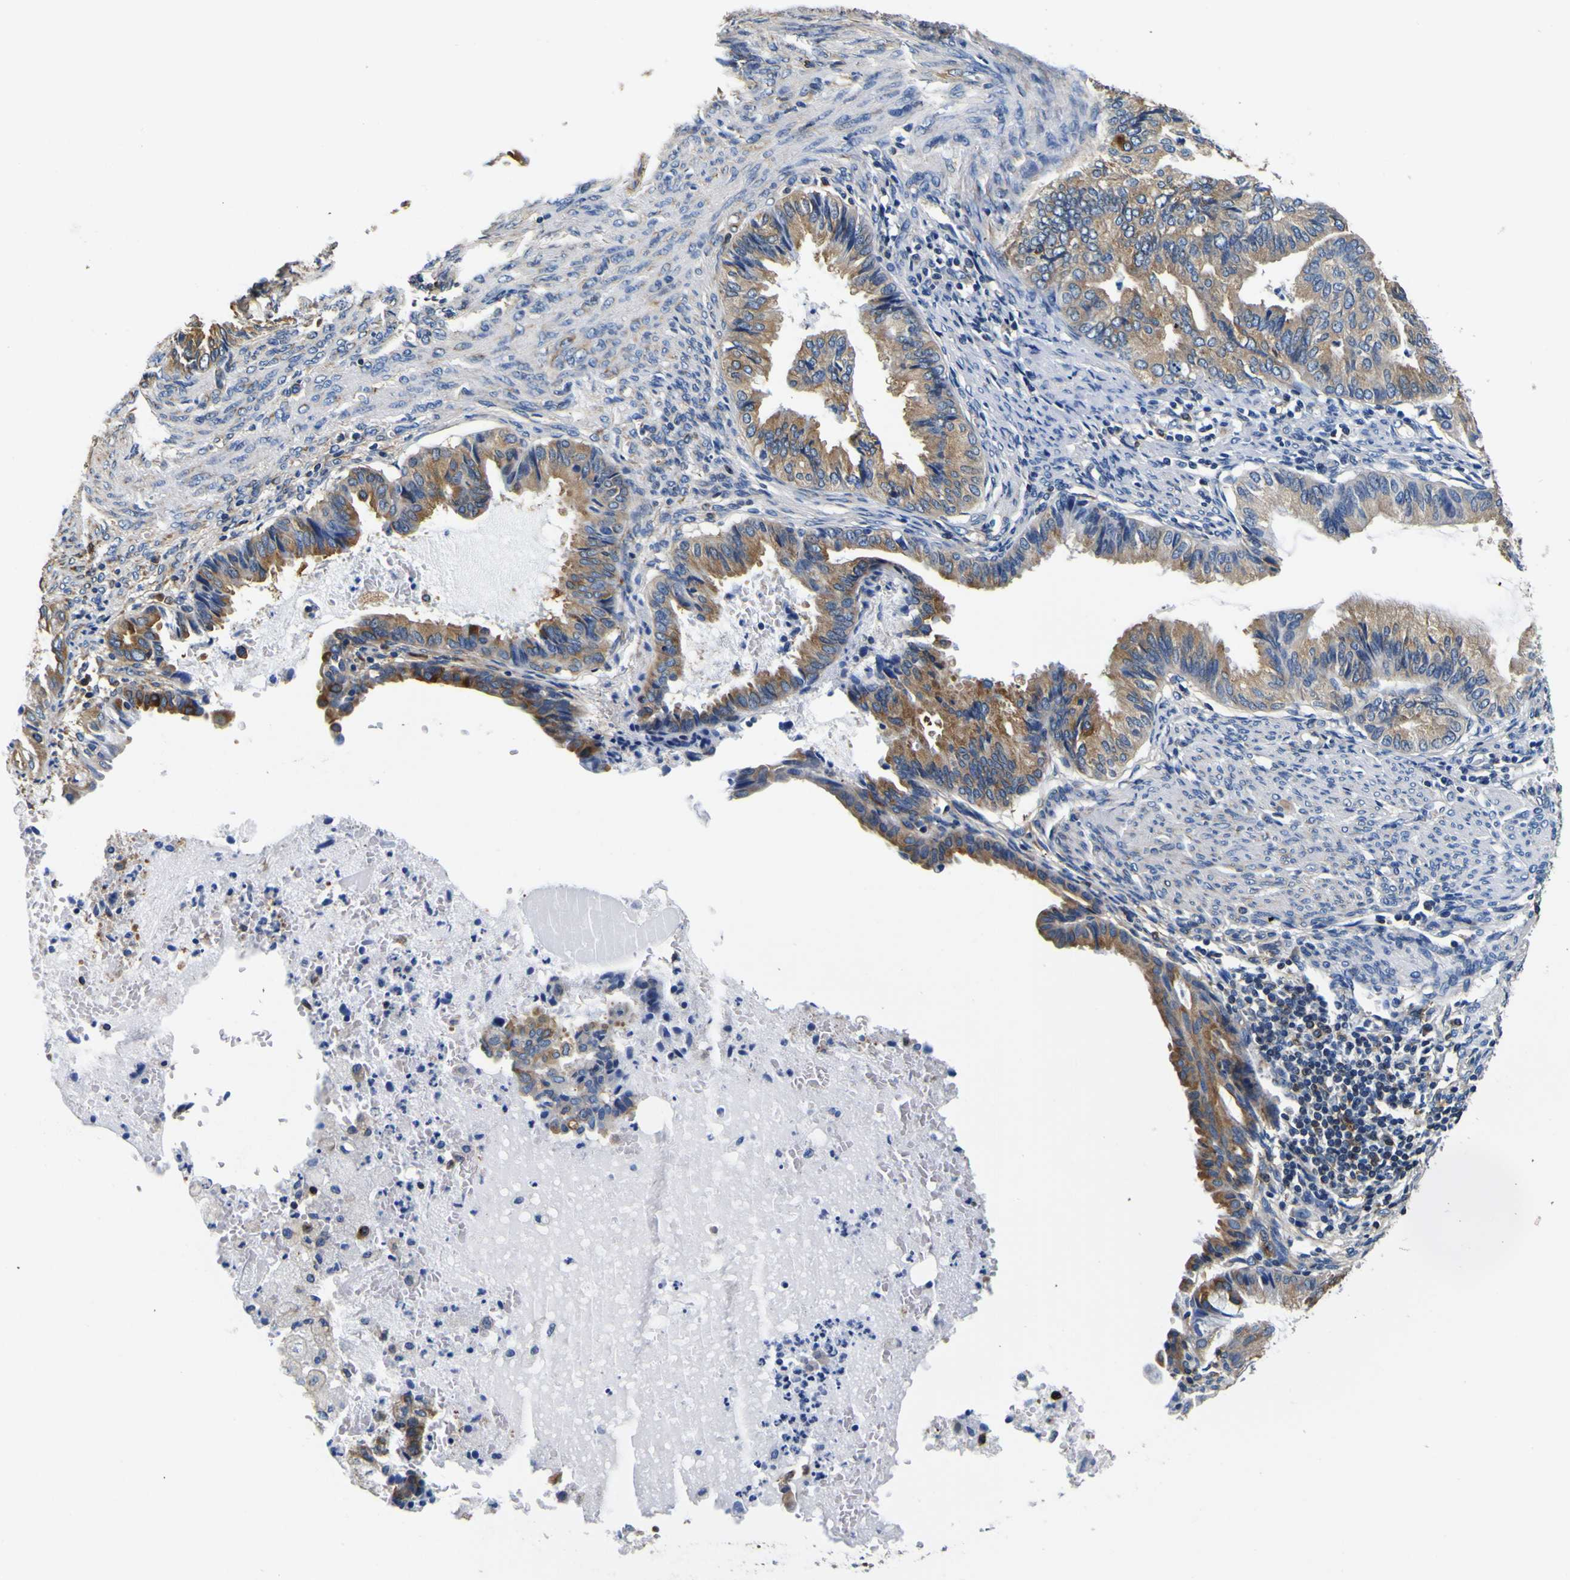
{"staining": {"intensity": "moderate", "quantity": ">75%", "location": "cytoplasmic/membranous"}, "tissue": "endometrial cancer", "cell_type": "Tumor cells", "image_type": "cancer", "snomed": [{"axis": "morphology", "description": "Adenocarcinoma, NOS"}, {"axis": "topography", "description": "Endometrium"}], "caption": "Endometrial cancer was stained to show a protein in brown. There is medium levels of moderate cytoplasmic/membranous staining in about >75% of tumor cells. Ihc stains the protein of interest in brown and the nuclei are stained blue.", "gene": "TUBA1B", "patient": {"sex": "female", "age": 86}}